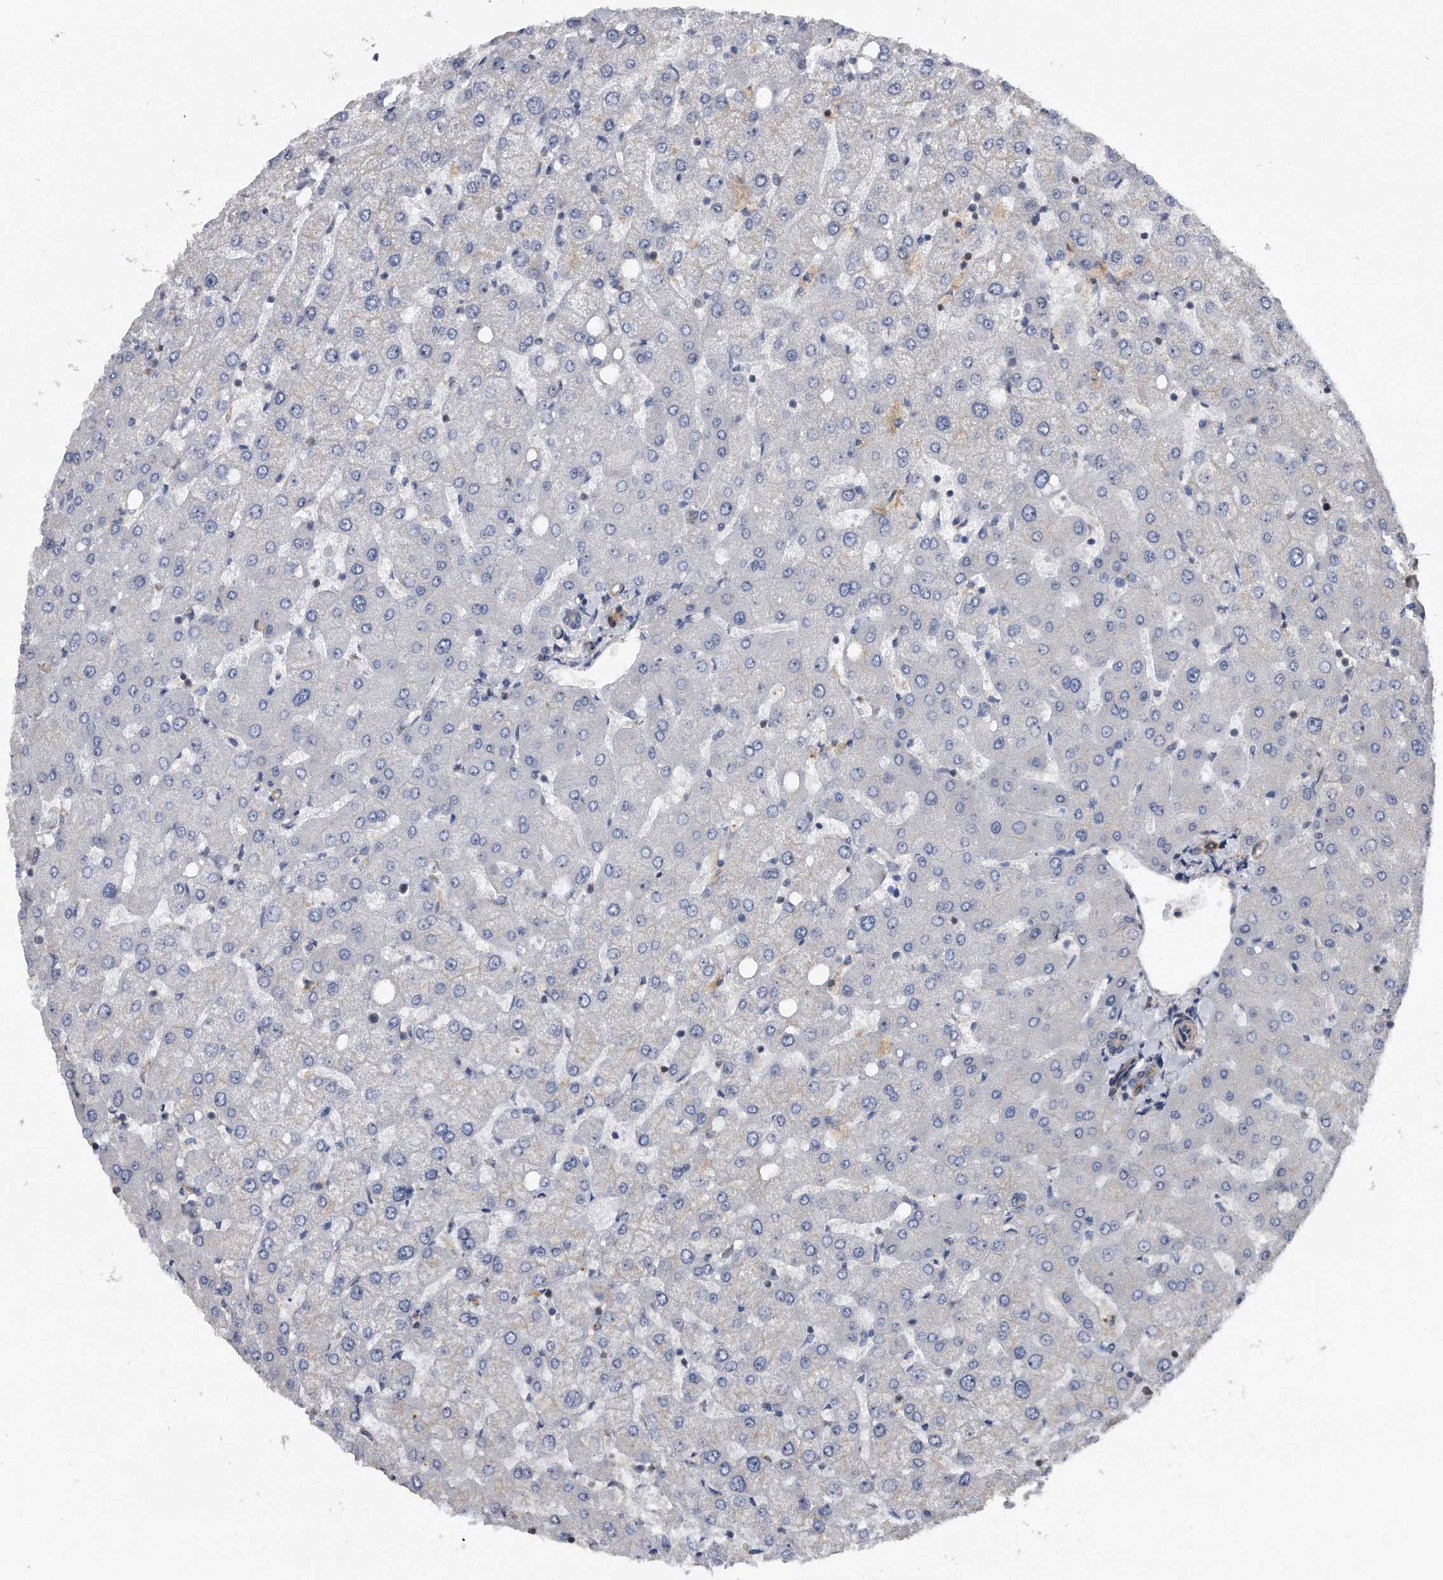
{"staining": {"intensity": "moderate", "quantity": ">75%", "location": "cytoplasmic/membranous"}, "tissue": "liver", "cell_type": "Cholangiocytes", "image_type": "normal", "snomed": [{"axis": "morphology", "description": "Normal tissue, NOS"}, {"axis": "topography", "description": "Liver"}], "caption": "About >75% of cholangiocytes in benign liver show moderate cytoplasmic/membranous protein positivity as visualized by brown immunohistochemical staining.", "gene": "KCND3", "patient": {"sex": "female", "age": 54}}